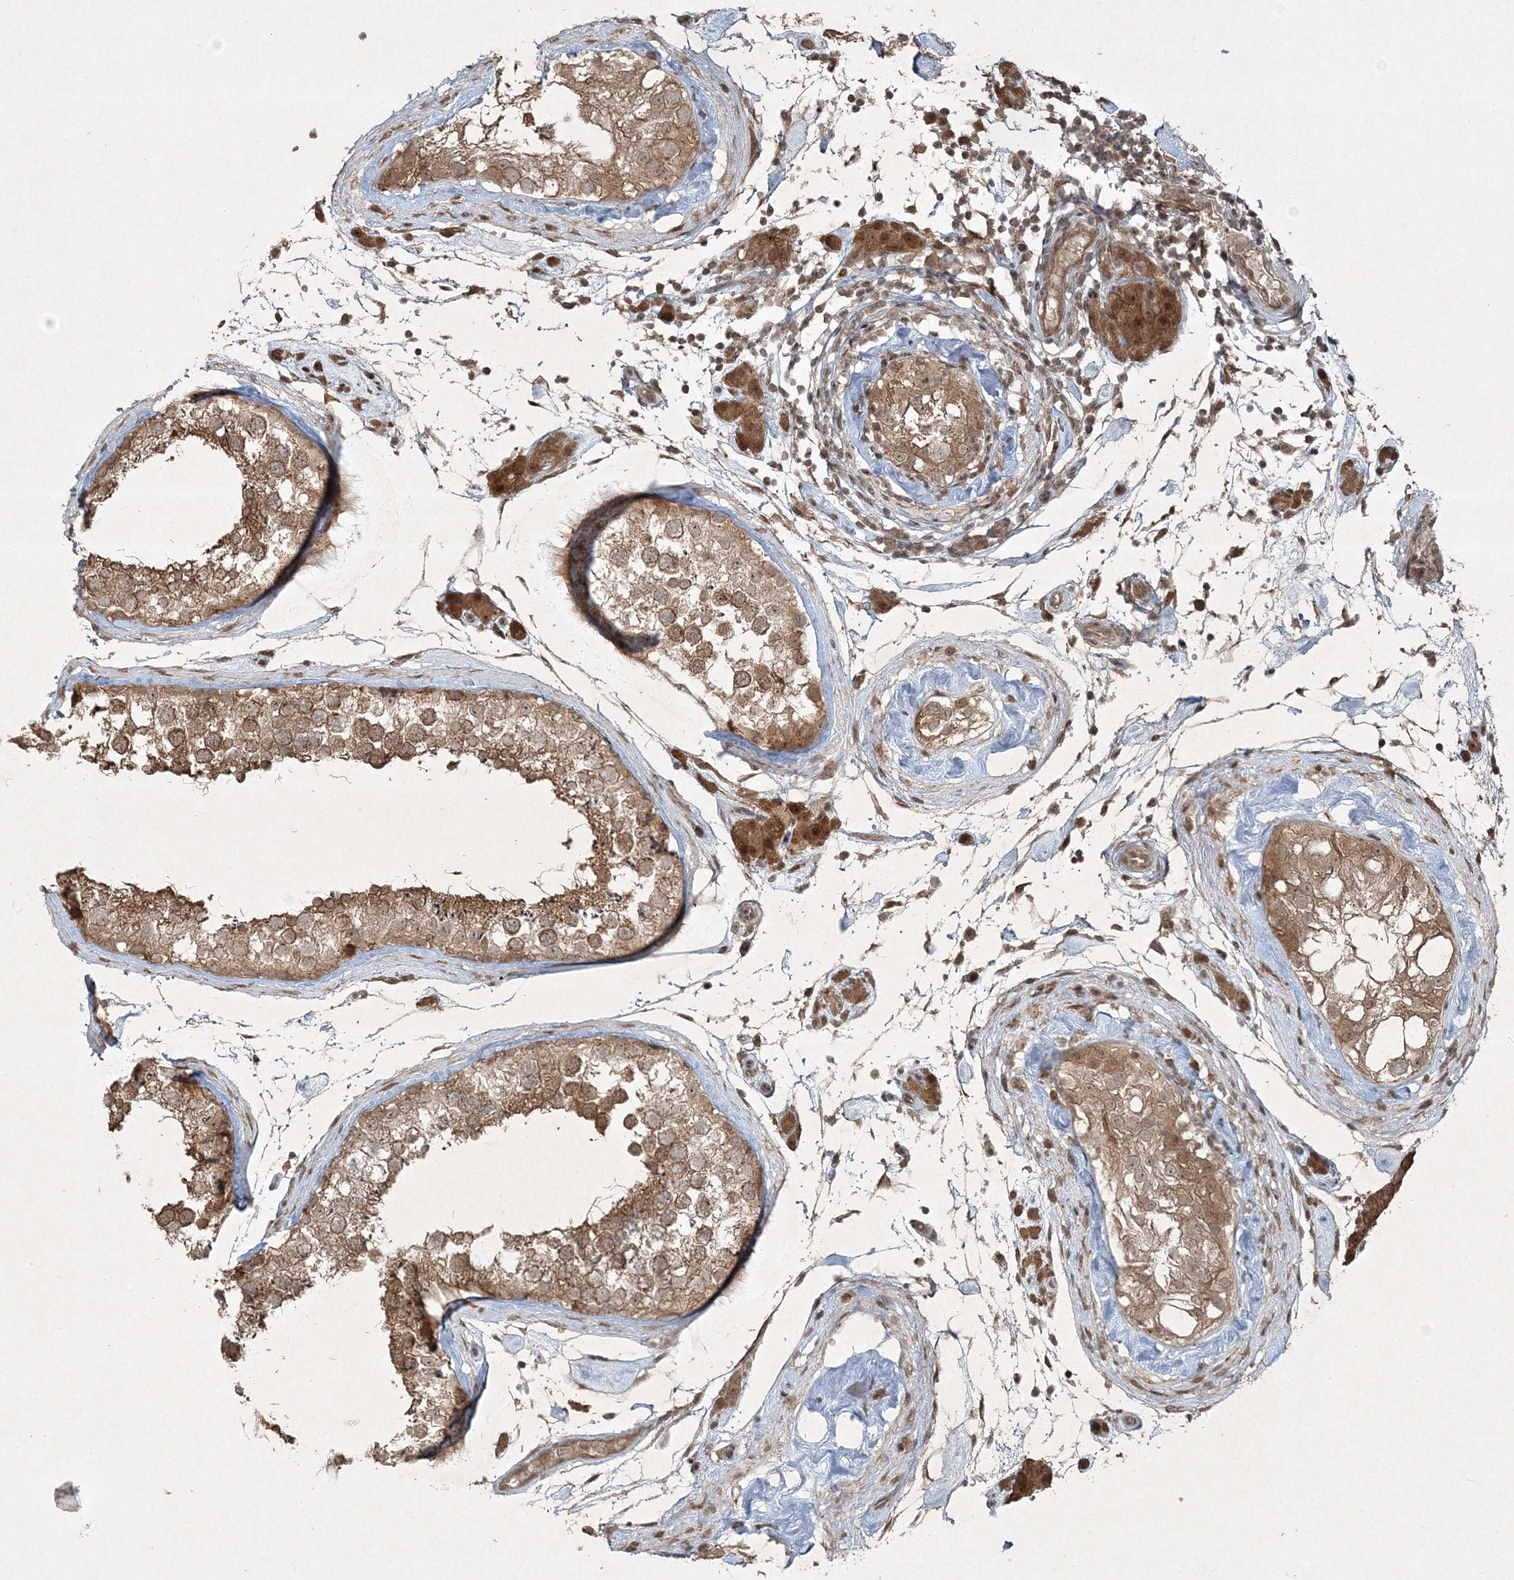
{"staining": {"intensity": "moderate", "quantity": ">75%", "location": "cytoplasmic/membranous,nuclear"}, "tissue": "testis", "cell_type": "Cells in seminiferous ducts", "image_type": "normal", "snomed": [{"axis": "morphology", "description": "Normal tissue, NOS"}, {"axis": "topography", "description": "Testis"}], "caption": "This is a histology image of IHC staining of benign testis, which shows moderate staining in the cytoplasmic/membranous,nuclear of cells in seminiferous ducts.", "gene": "FBXL17", "patient": {"sex": "male", "age": 46}}